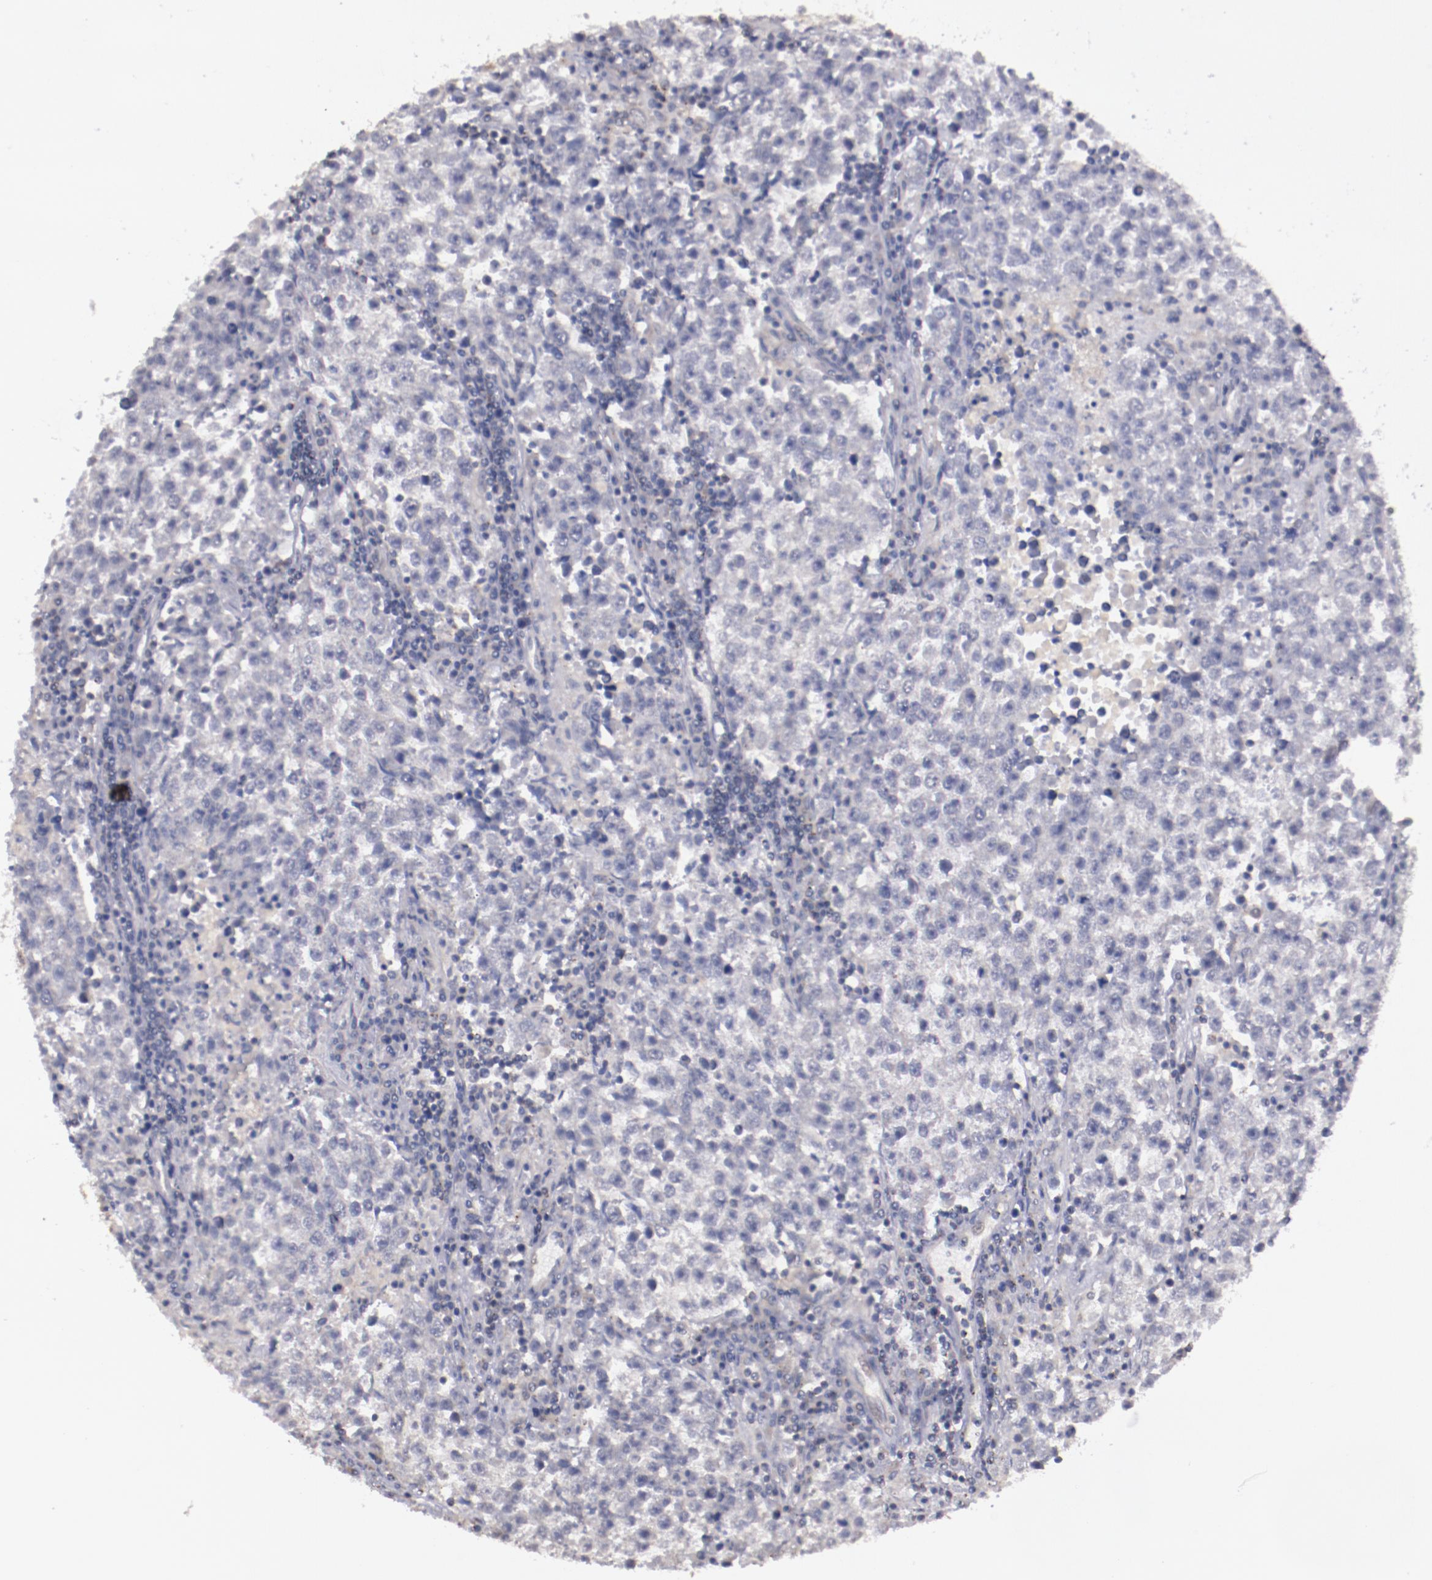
{"staining": {"intensity": "negative", "quantity": "none", "location": "none"}, "tissue": "testis cancer", "cell_type": "Tumor cells", "image_type": "cancer", "snomed": [{"axis": "morphology", "description": "Seminoma, NOS"}, {"axis": "topography", "description": "Testis"}], "caption": "There is no significant staining in tumor cells of seminoma (testis). The staining was performed using DAB (3,3'-diaminobenzidine) to visualize the protein expression in brown, while the nuclei were stained in blue with hematoxylin (Magnification: 20x).", "gene": "NRXN3", "patient": {"sex": "male", "age": 36}}